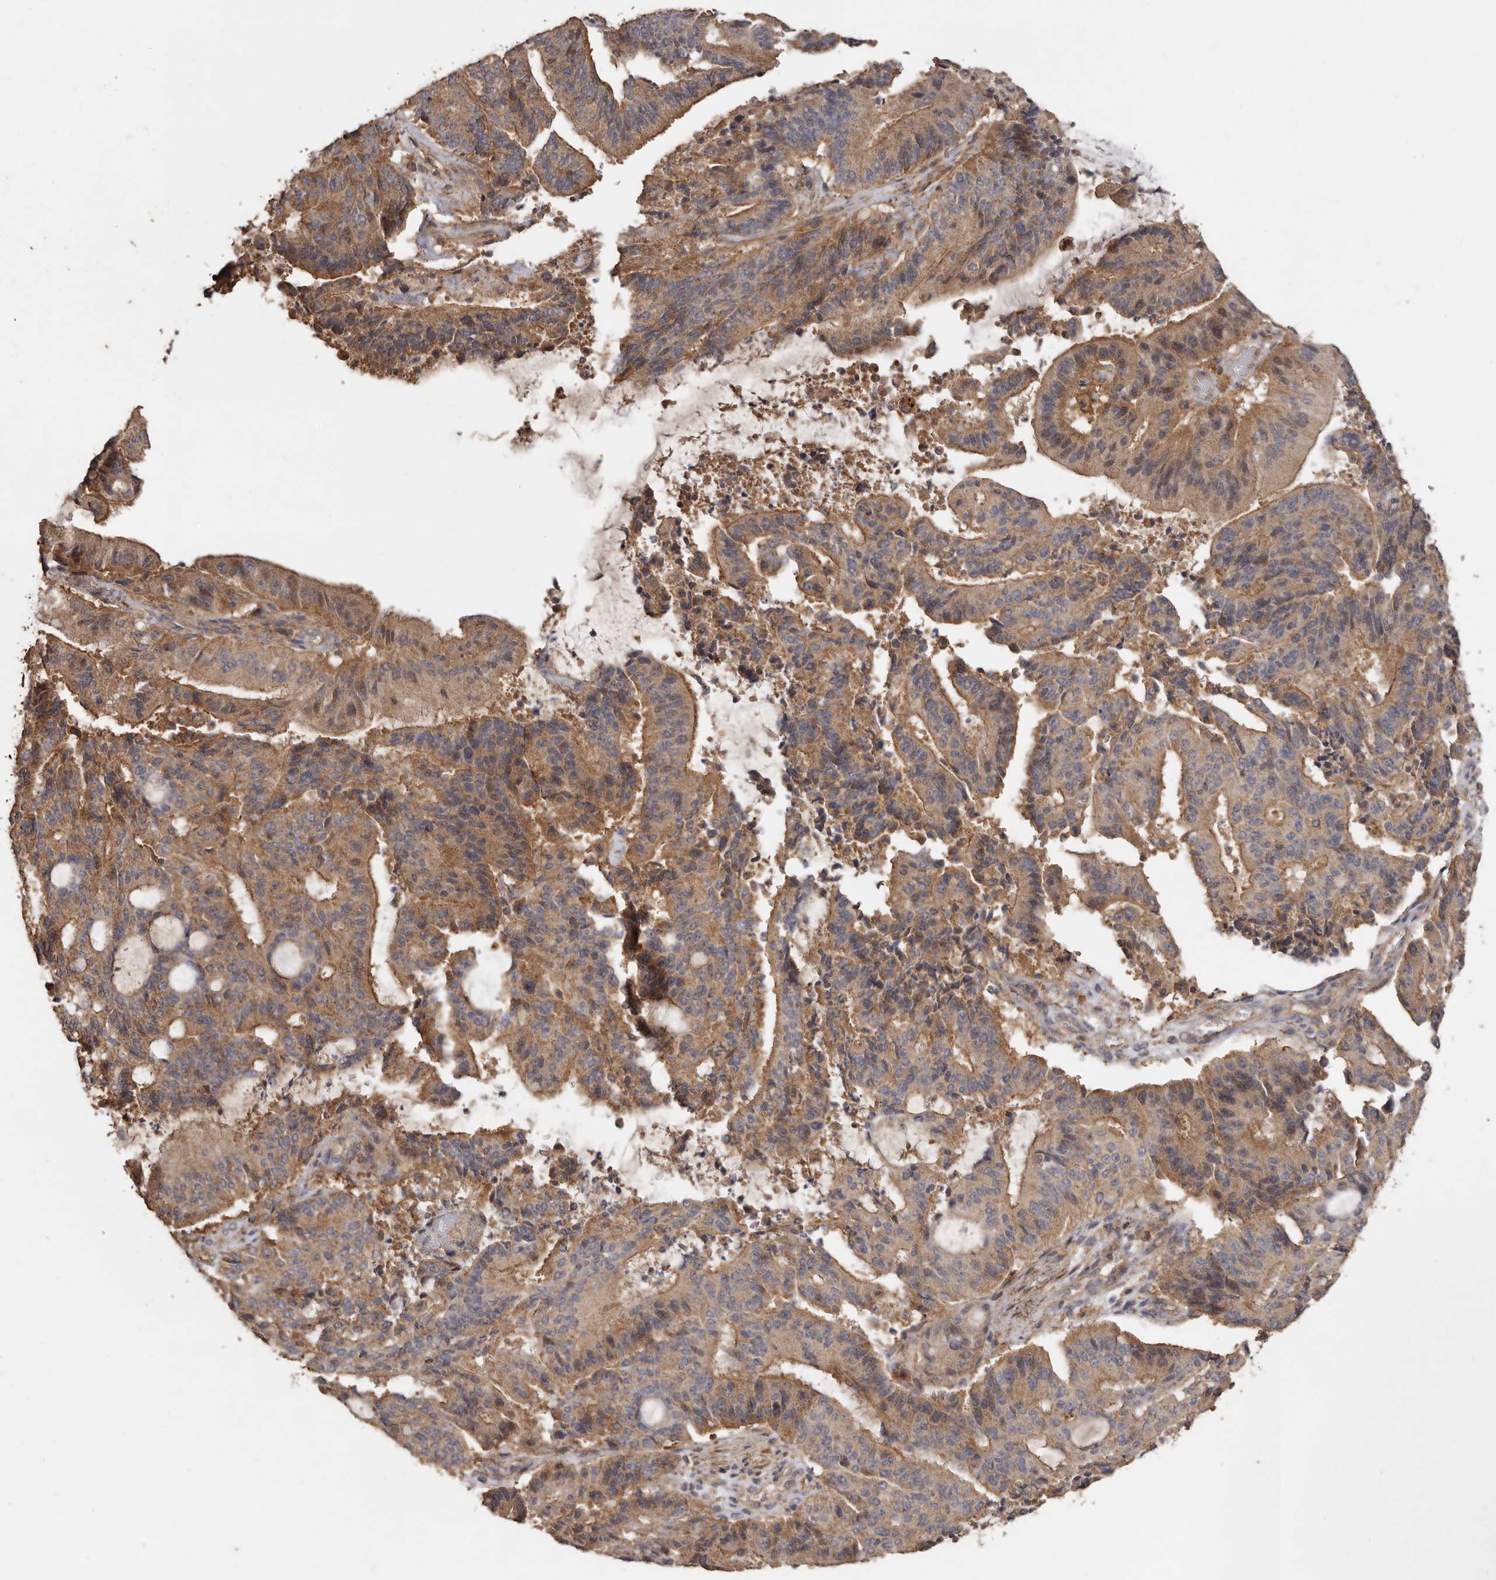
{"staining": {"intensity": "moderate", "quantity": ">75%", "location": "cytoplasmic/membranous"}, "tissue": "liver cancer", "cell_type": "Tumor cells", "image_type": "cancer", "snomed": [{"axis": "morphology", "description": "Normal tissue, NOS"}, {"axis": "morphology", "description": "Cholangiocarcinoma"}, {"axis": "topography", "description": "Liver"}, {"axis": "topography", "description": "Peripheral nerve tissue"}], "caption": "A micrograph showing moderate cytoplasmic/membranous expression in about >75% of tumor cells in cholangiocarcinoma (liver), as visualized by brown immunohistochemical staining.", "gene": "RWDD1", "patient": {"sex": "female", "age": 73}}